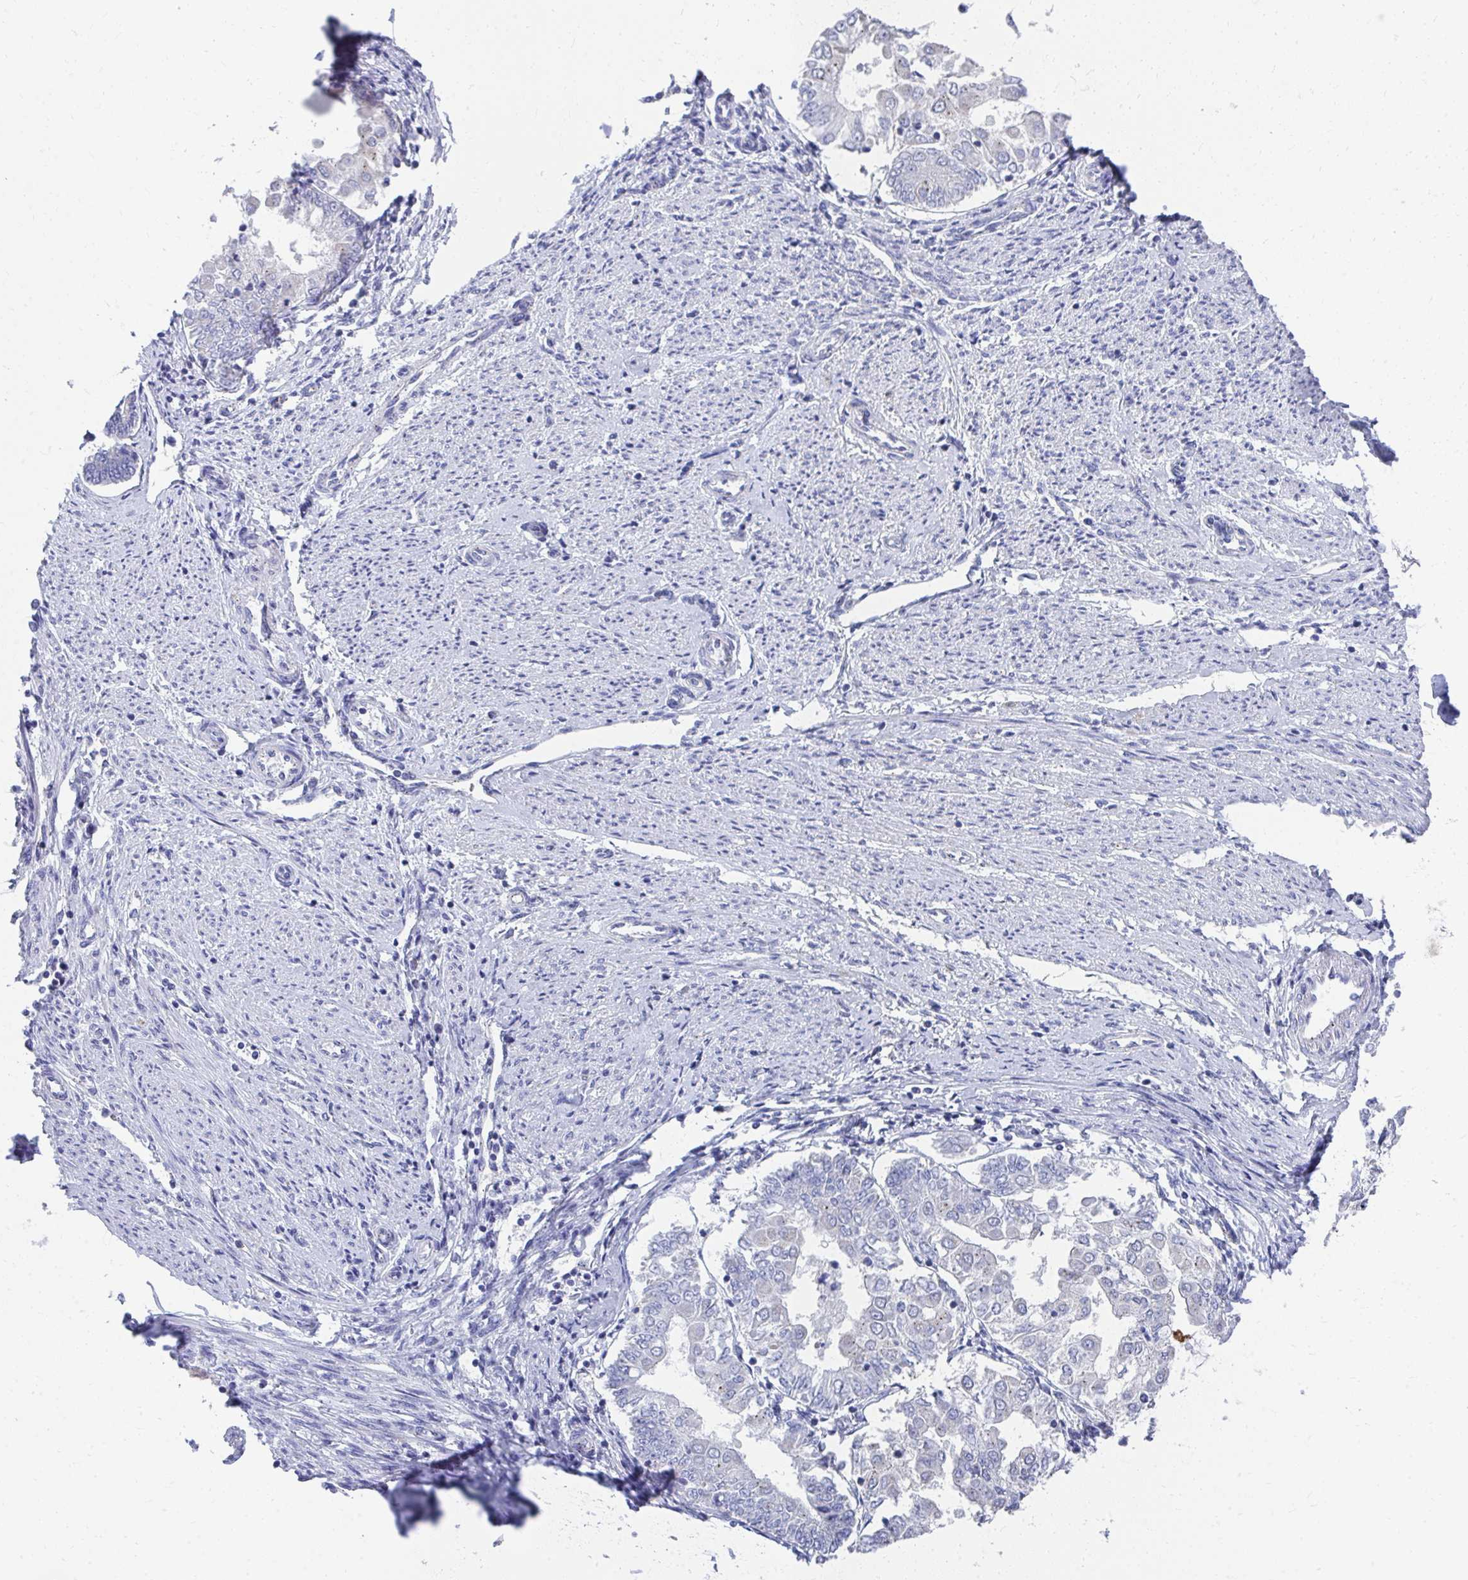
{"staining": {"intensity": "negative", "quantity": "none", "location": "none"}, "tissue": "endometrial cancer", "cell_type": "Tumor cells", "image_type": "cancer", "snomed": [{"axis": "morphology", "description": "Adenocarcinoma, NOS"}, {"axis": "topography", "description": "Endometrium"}], "caption": "High magnification brightfield microscopy of endometrial cancer (adenocarcinoma) stained with DAB (brown) and counterstained with hematoxylin (blue): tumor cells show no significant staining.", "gene": "TMPRSS2", "patient": {"sex": "female", "age": 68}}